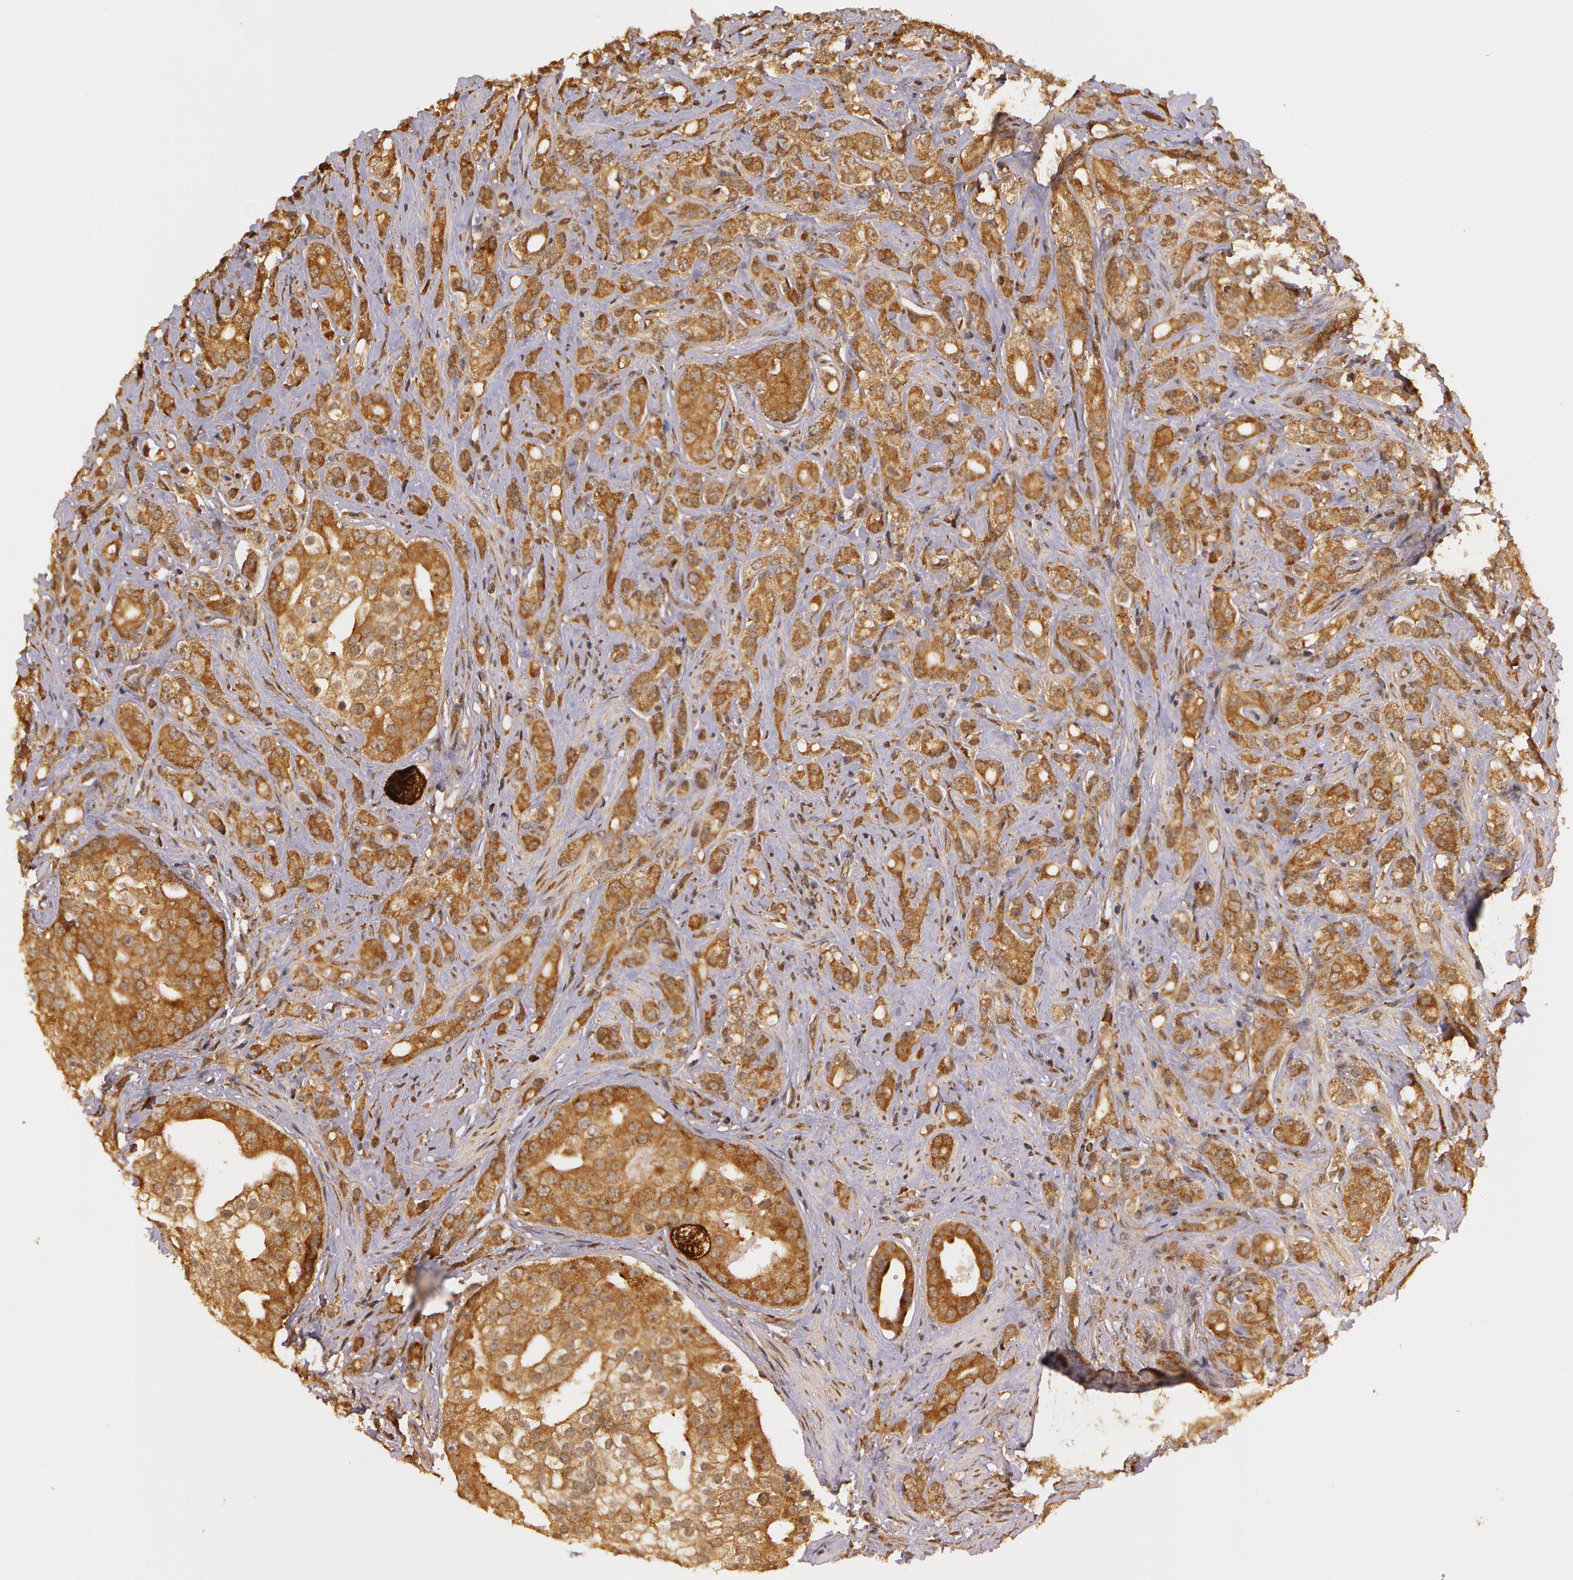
{"staining": {"intensity": "moderate", "quantity": ">75%", "location": "cytoplasmic/membranous"}, "tissue": "prostate cancer", "cell_type": "Tumor cells", "image_type": "cancer", "snomed": [{"axis": "morphology", "description": "Adenocarcinoma, Medium grade"}, {"axis": "topography", "description": "Prostate"}], "caption": "This is an image of immunohistochemistry staining of medium-grade adenocarcinoma (prostate), which shows moderate staining in the cytoplasmic/membranous of tumor cells.", "gene": "ASCC2", "patient": {"sex": "male", "age": 59}}